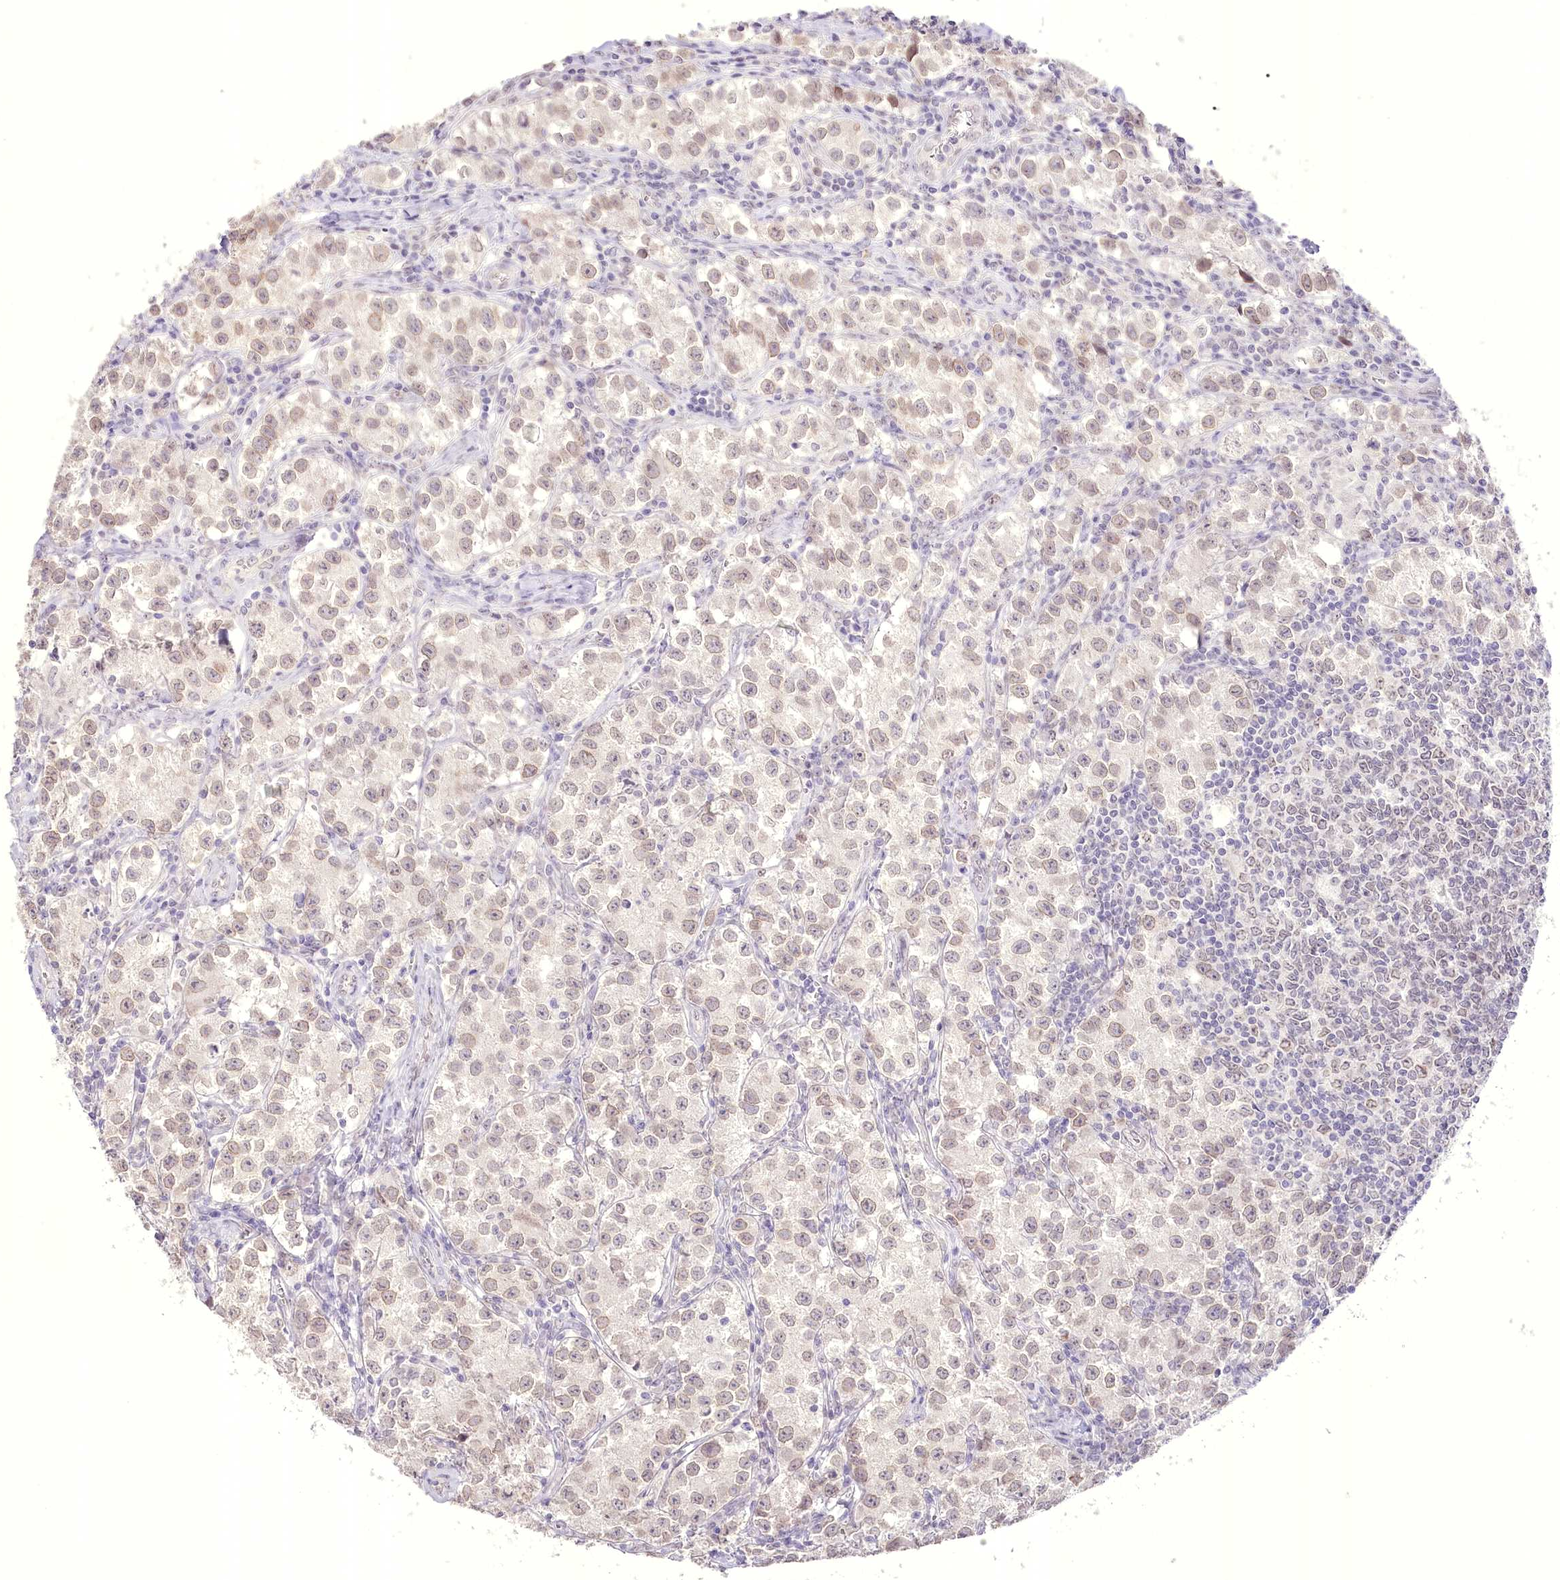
{"staining": {"intensity": "moderate", "quantity": "<25%", "location": "cytoplasmic/membranous,nuclear"}, "tissue": "testis cancer", "cell_type": "Tumor cells", "image_type": "cancer", "snomed": [{"axis": "morphology", "description": "Seminoma, NOS"}, {"axis": "morphology", "description": "Carcinoma, Embryonal, NOS"}, {"axis": "topography", "description": "Testis"}], "caption": "Human seminoma (testis) stained with a brown dye exhibits moderate cytoplasmic/membranous and nuclear positive positivity in approximately <25% of tumor cells.", "gene": "SLC39A10", "patient": {"sex": "male", "age": 43}}